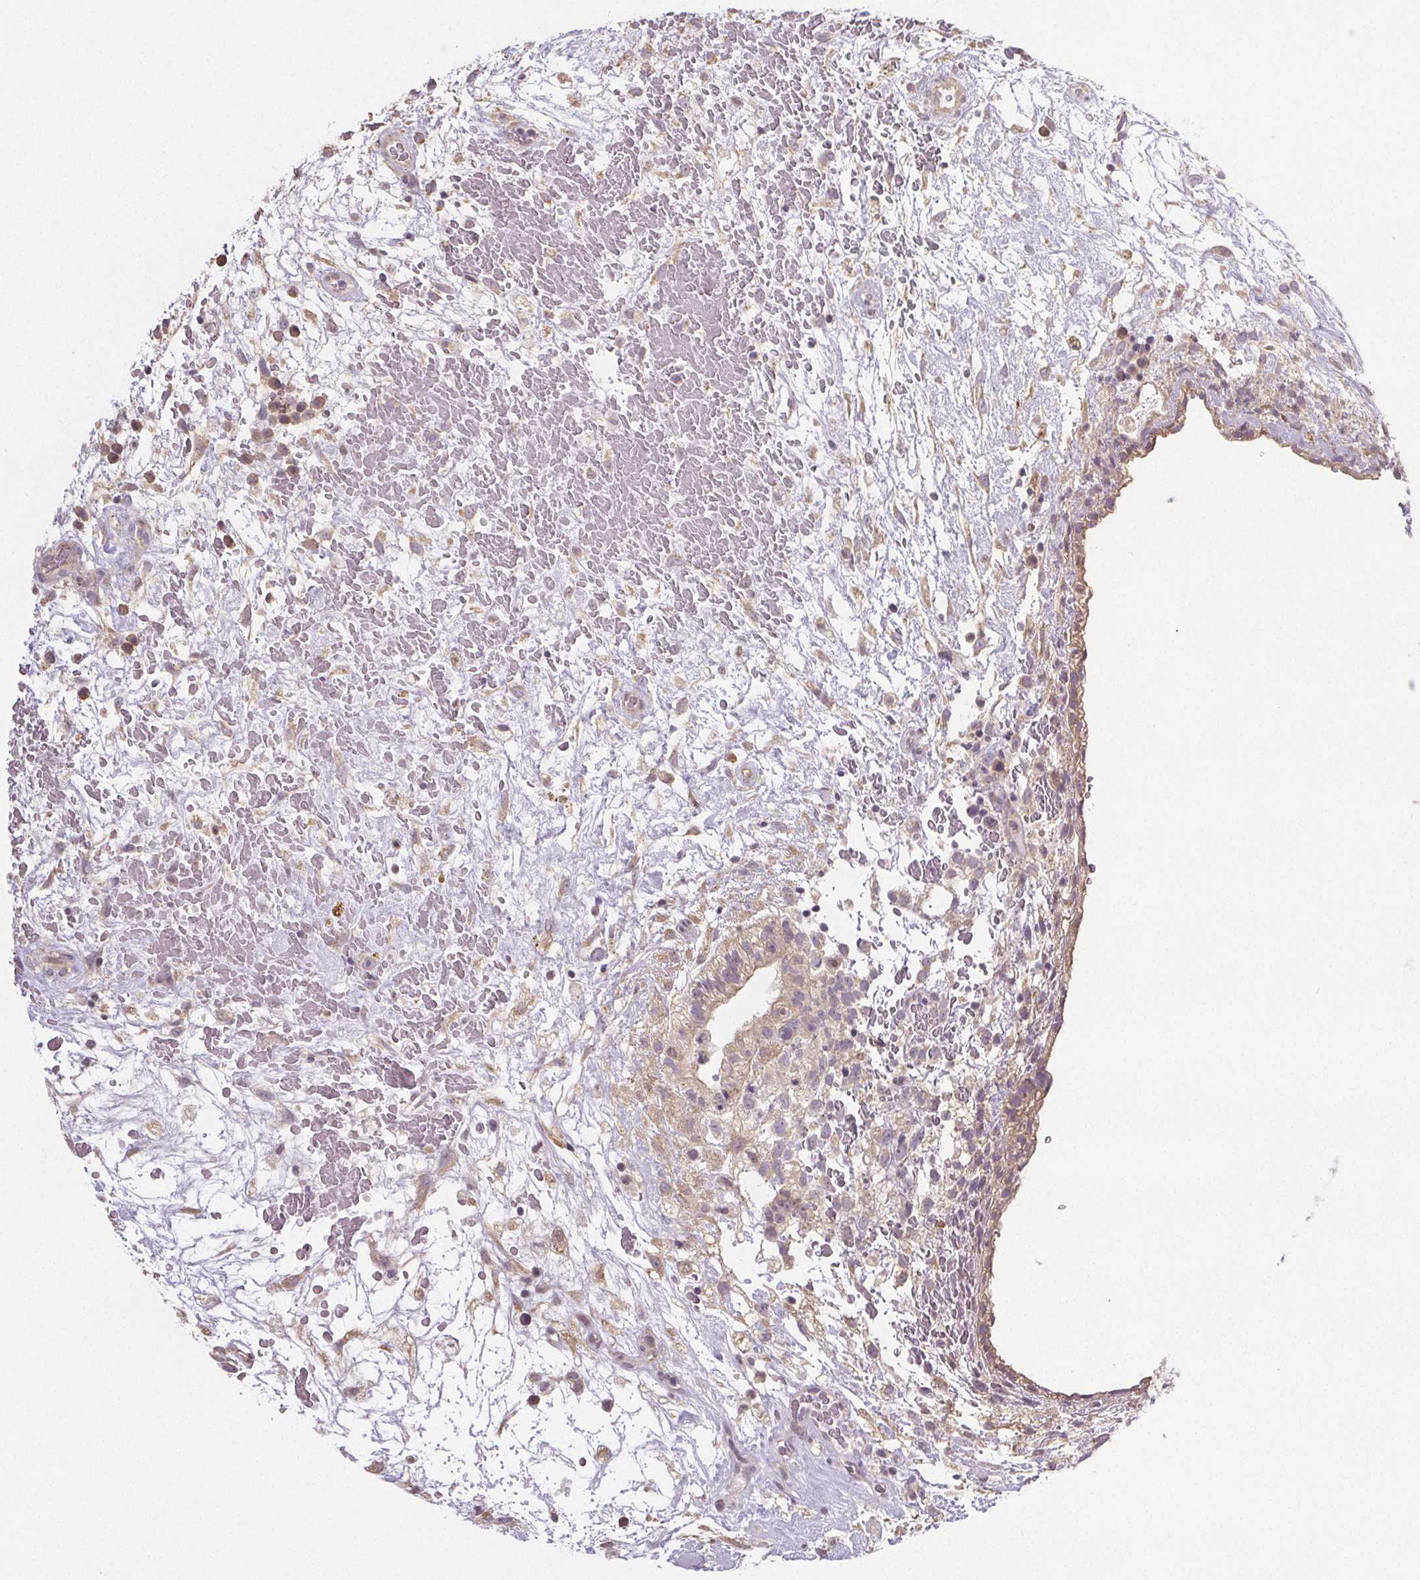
{"staining": {"intensity": "negative", "quantity": "none", "location": "none"}, "tissue": "testis cancer", "cell_type": "Tumor cells", "image_type": "cancer", "snomed": [{"axis": "morphology", "description": "Normal tissue, NOS"}, {"axis": "morphology", "description": "Carcinoma, Embryonal, NOS"}, {"axis": "topography", "description": "Testis"}], "caption": "Embryonal carcinoma (testis) was stained to show a protein in brown. There is no significant expression in tumor cells.", "gene": "SLC26A2", "patient": {"sex": "male", "age": 32}}